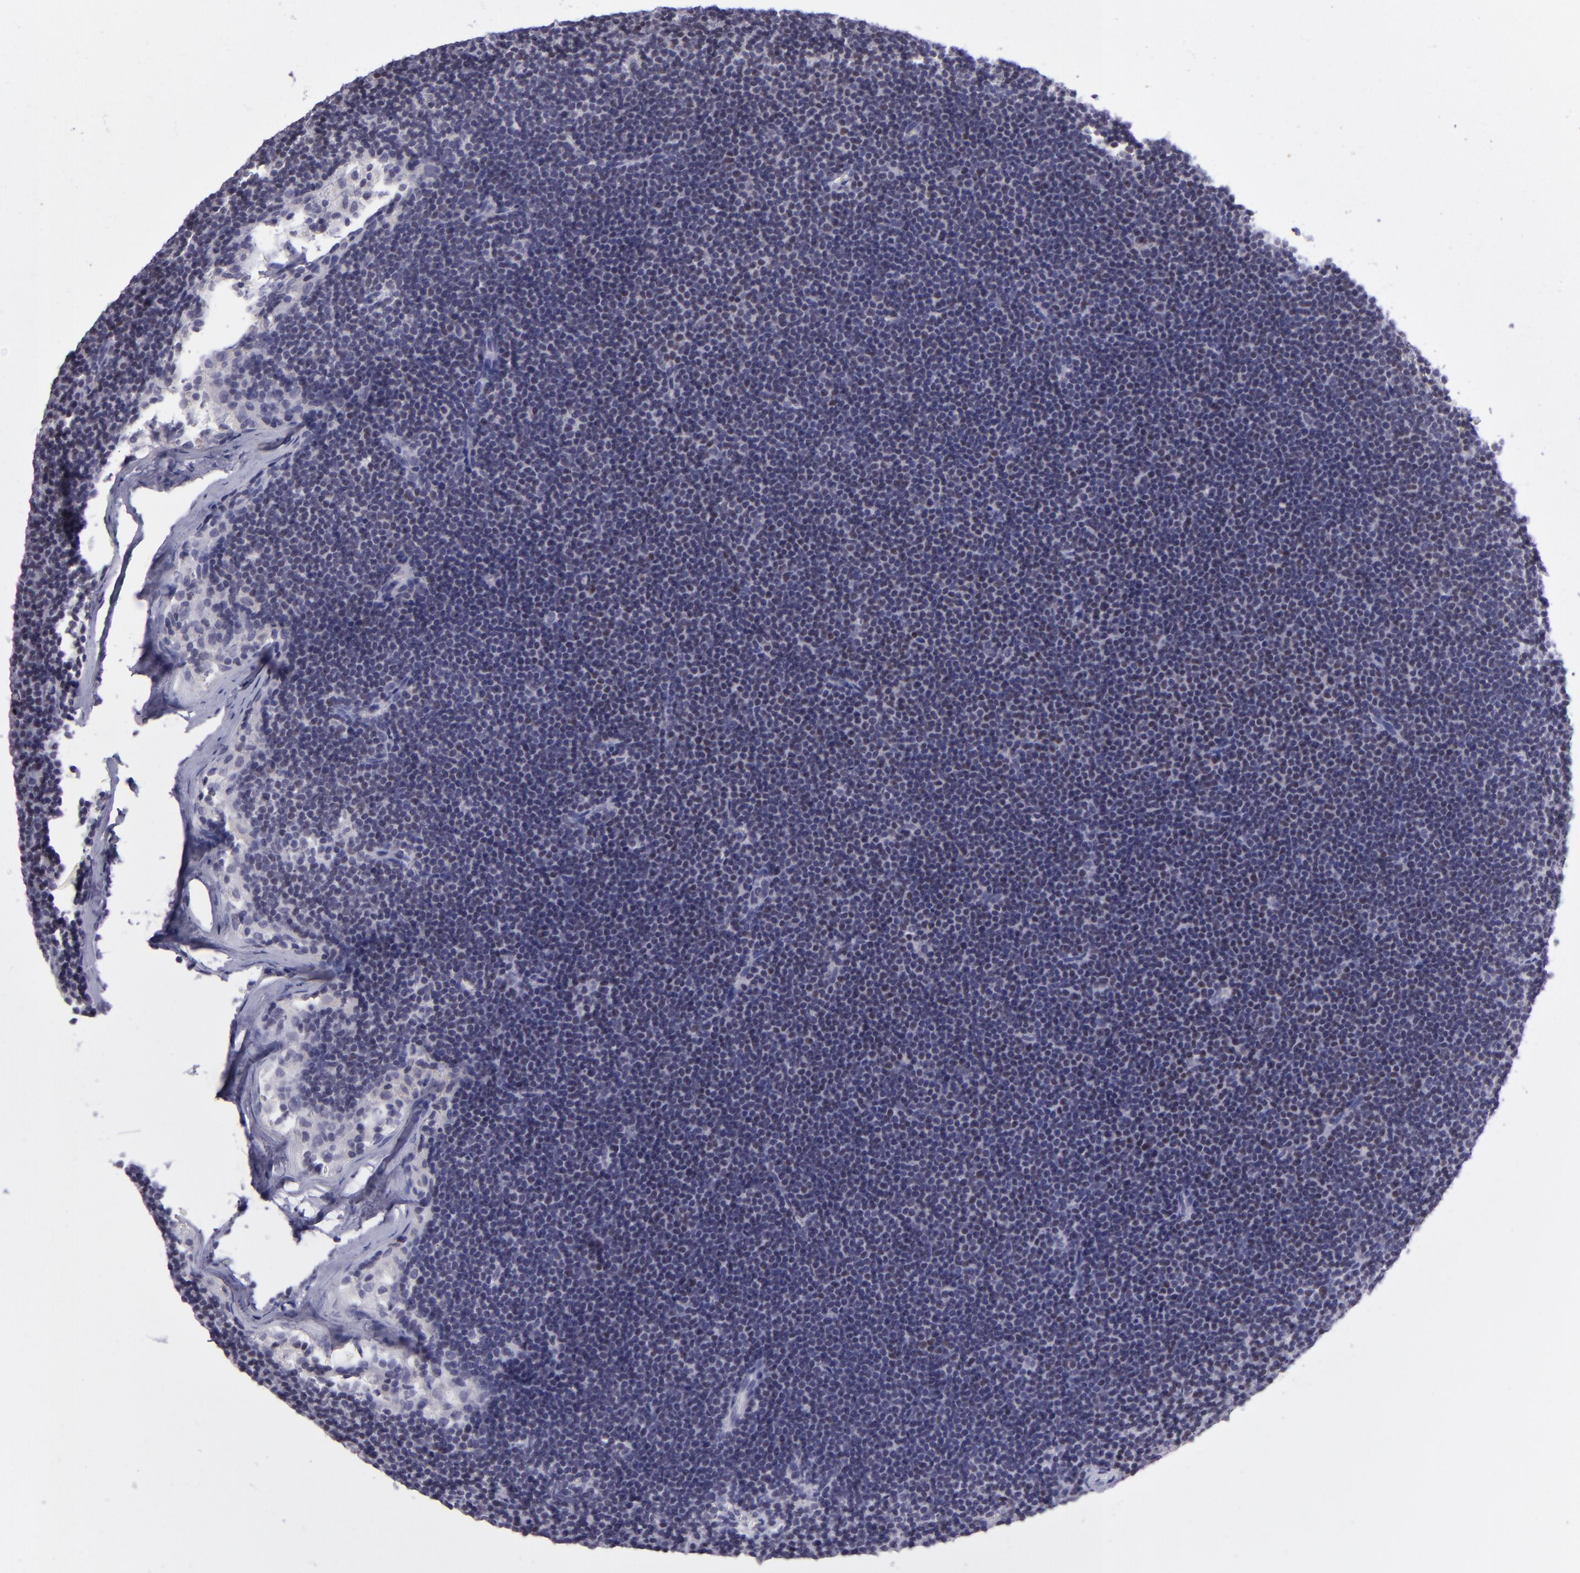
{"staining": {"intensity": "weak", "quantity": "<25%", "location": "nuclear"}, "tissue": "lymphoma", "cell_type": "Tumor cells", "image_type": "cancer", "snomed": [{"axis": "morphology", "description": "Malignant lymphoma, non-Hodgkin's type, Low grade"}, {"axis": "topography", "description": "Lymph node"}], "caption": "There is no significant positivity in tumor cells of malignant lymphoma, non-Hodgkin's type (low-grade).", "gene": "POU2F2", "patient": {"sex": "female", "age": 73}}